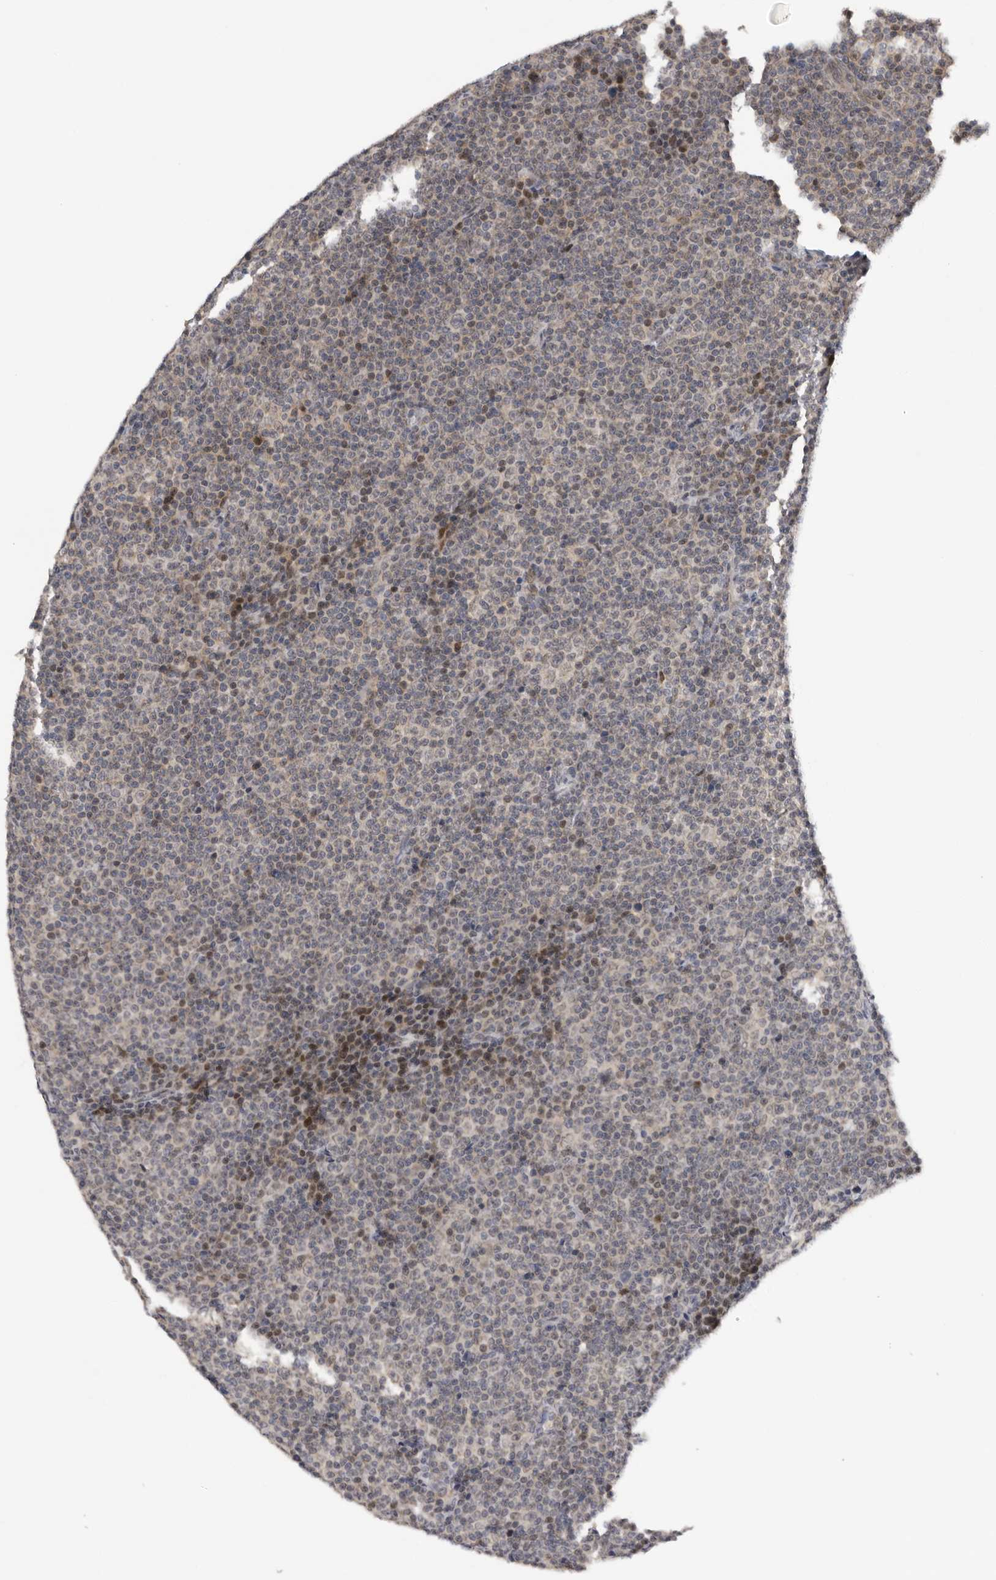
{"staining": {"intensity": "weak", "quantity": "<25%", "location": "cytoplasmic/membranous"}, "tissue": "lymphoma", "cell_type": "Tumor cells", "image_type": "cancer", "snomed": [{"axis": "morphology", "description": "Malignant lymphoma, non-Hodgkin's type, Low grade"}, {"axis": "topography", "description": "Lymph node"}], "caption": "Tumor cells are negative for brown protein staining in lymphoma. (Immunohistochemistry (ihc), brightfield microscopy, high magnification).", "gene": "KIF2B", "patient": {"sex": "female", "age": 67}}